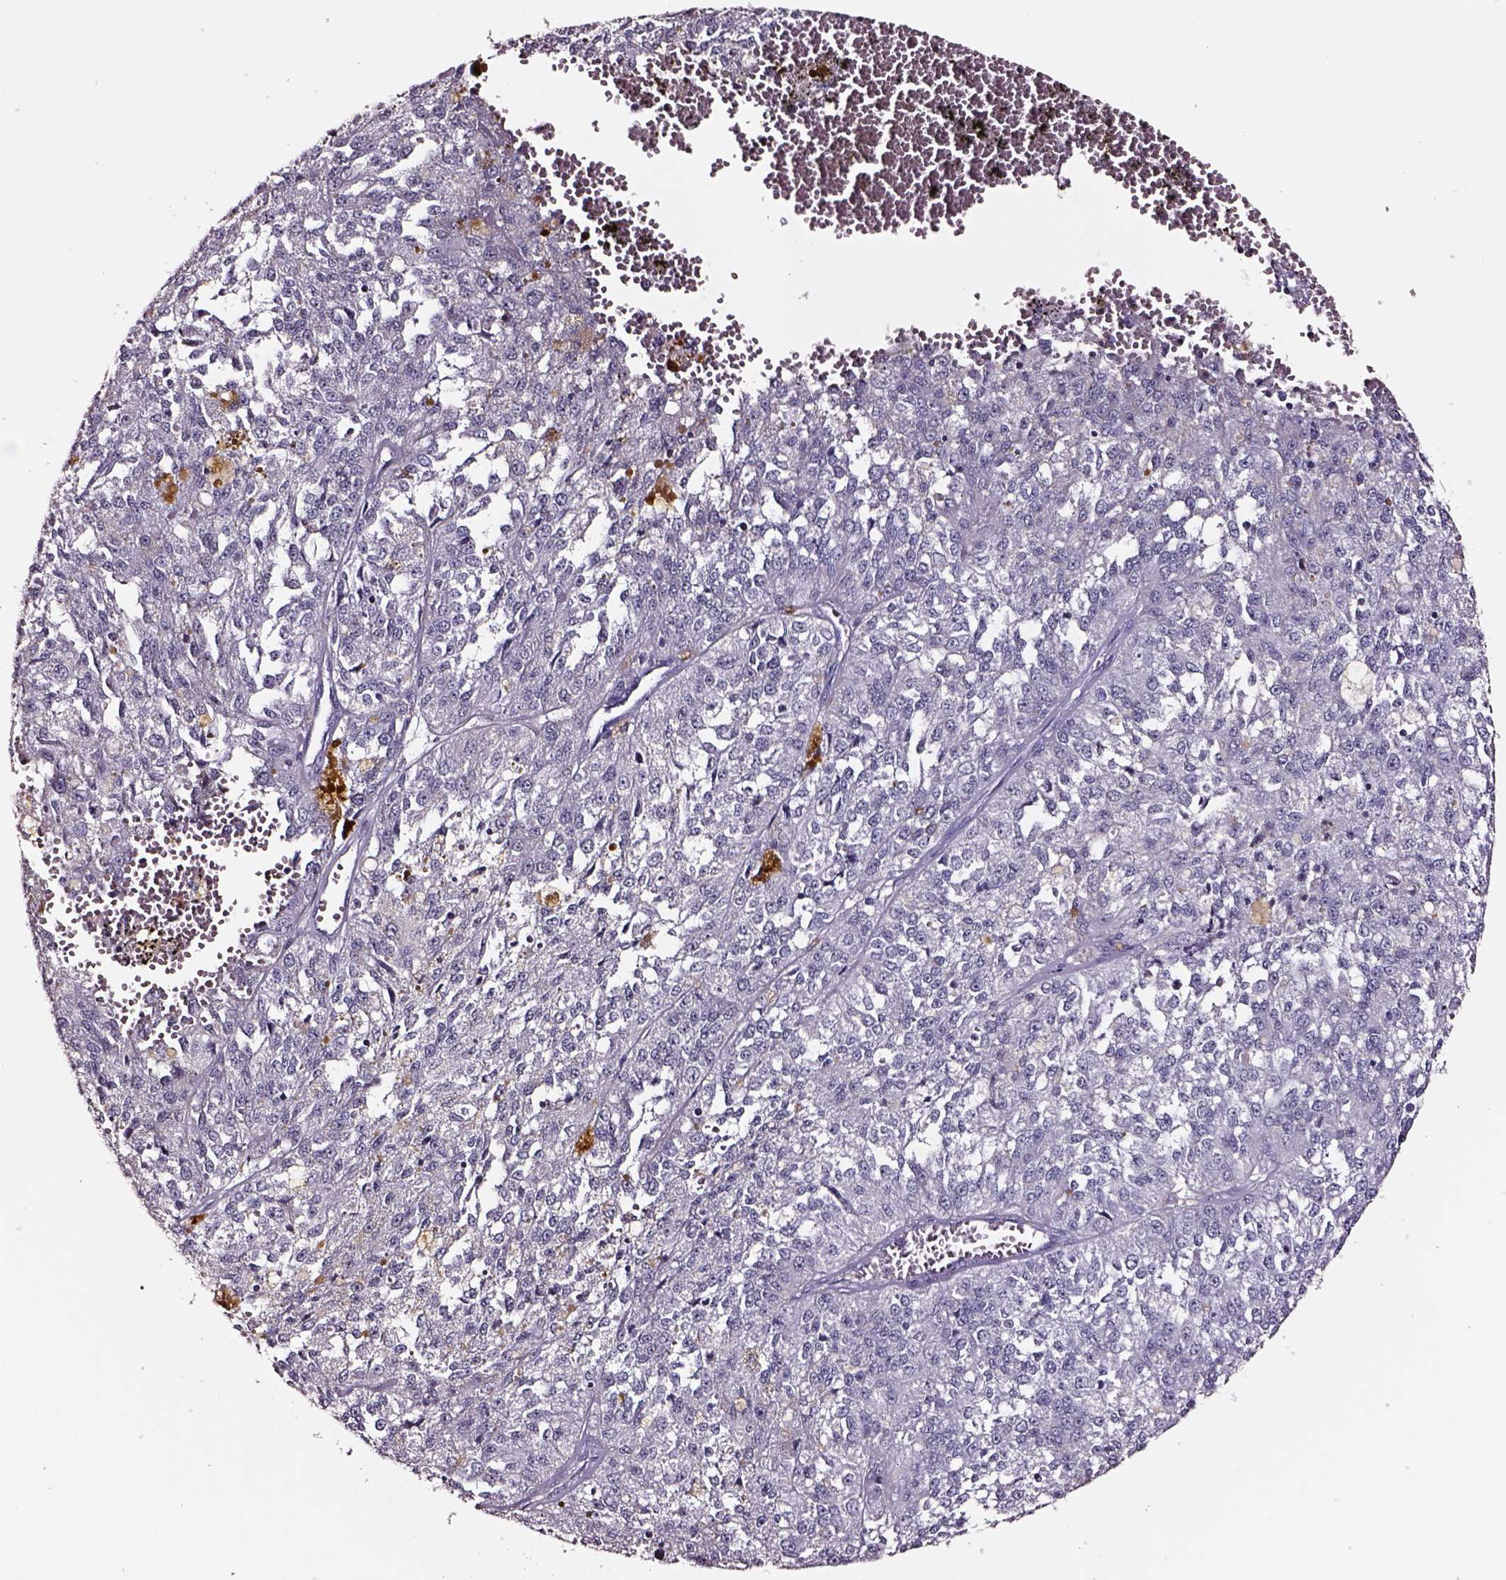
{"staining": {"intensity": "negative", "quantity": "none", "location": "none"}, "tissue": "melanoma", "cell_type": "Tumor cells", "image_type": "cancer", "snomed": [{"axis": "morphology", "description": "Malignant melanoma, Metastatic site"}, {"axis": "topography", "description": "Lymph node"}], "caption": "Immunohistochemistry (IHC) of human malignant melanoma (metastatic site) exhibits no staining in tumor cells.", "gene": "SMIM17", "patient": {"sex": "female", "age": 64}}